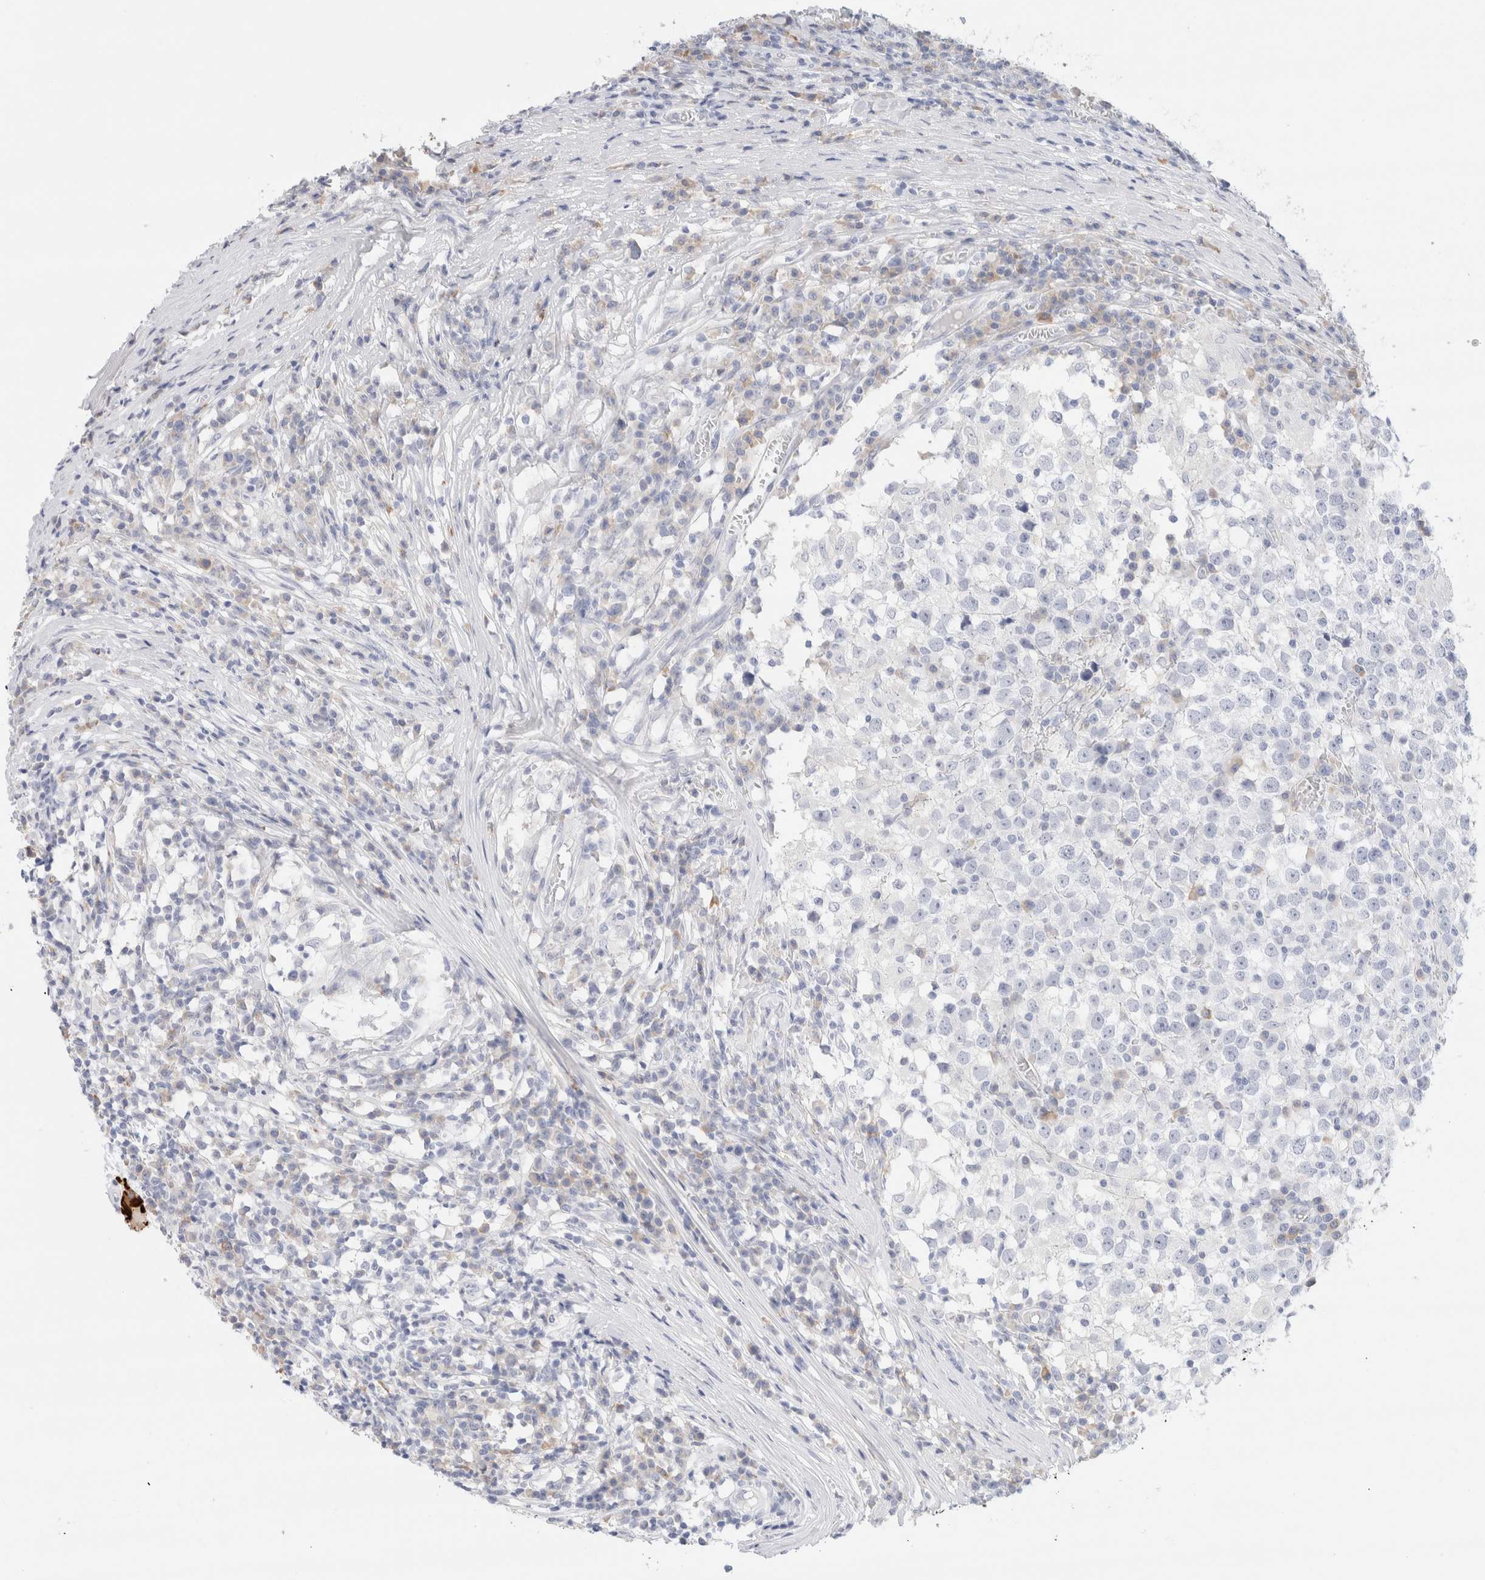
{"staining": {"intensity": "negative", "quantity": "none", "location": "none"}, "tissue": "testis cancer", "cell_type": "Tumor cells", "image_type": "cancer", "snomed": [{"axis": "morphology", "description": "Seminoma, NOS"}, {"axis": "topography", "description": "Testis"}], "caption": "DAB (3,3'-diaminobenzidine) immunohistochemical staining of human testis seminoma displays no significant positivity in tumor cells. (DAB immunohistochemistry (IHC), high magnification).", "gene": "GADD45G", "patient": {"sex": "male", "age": 65}}